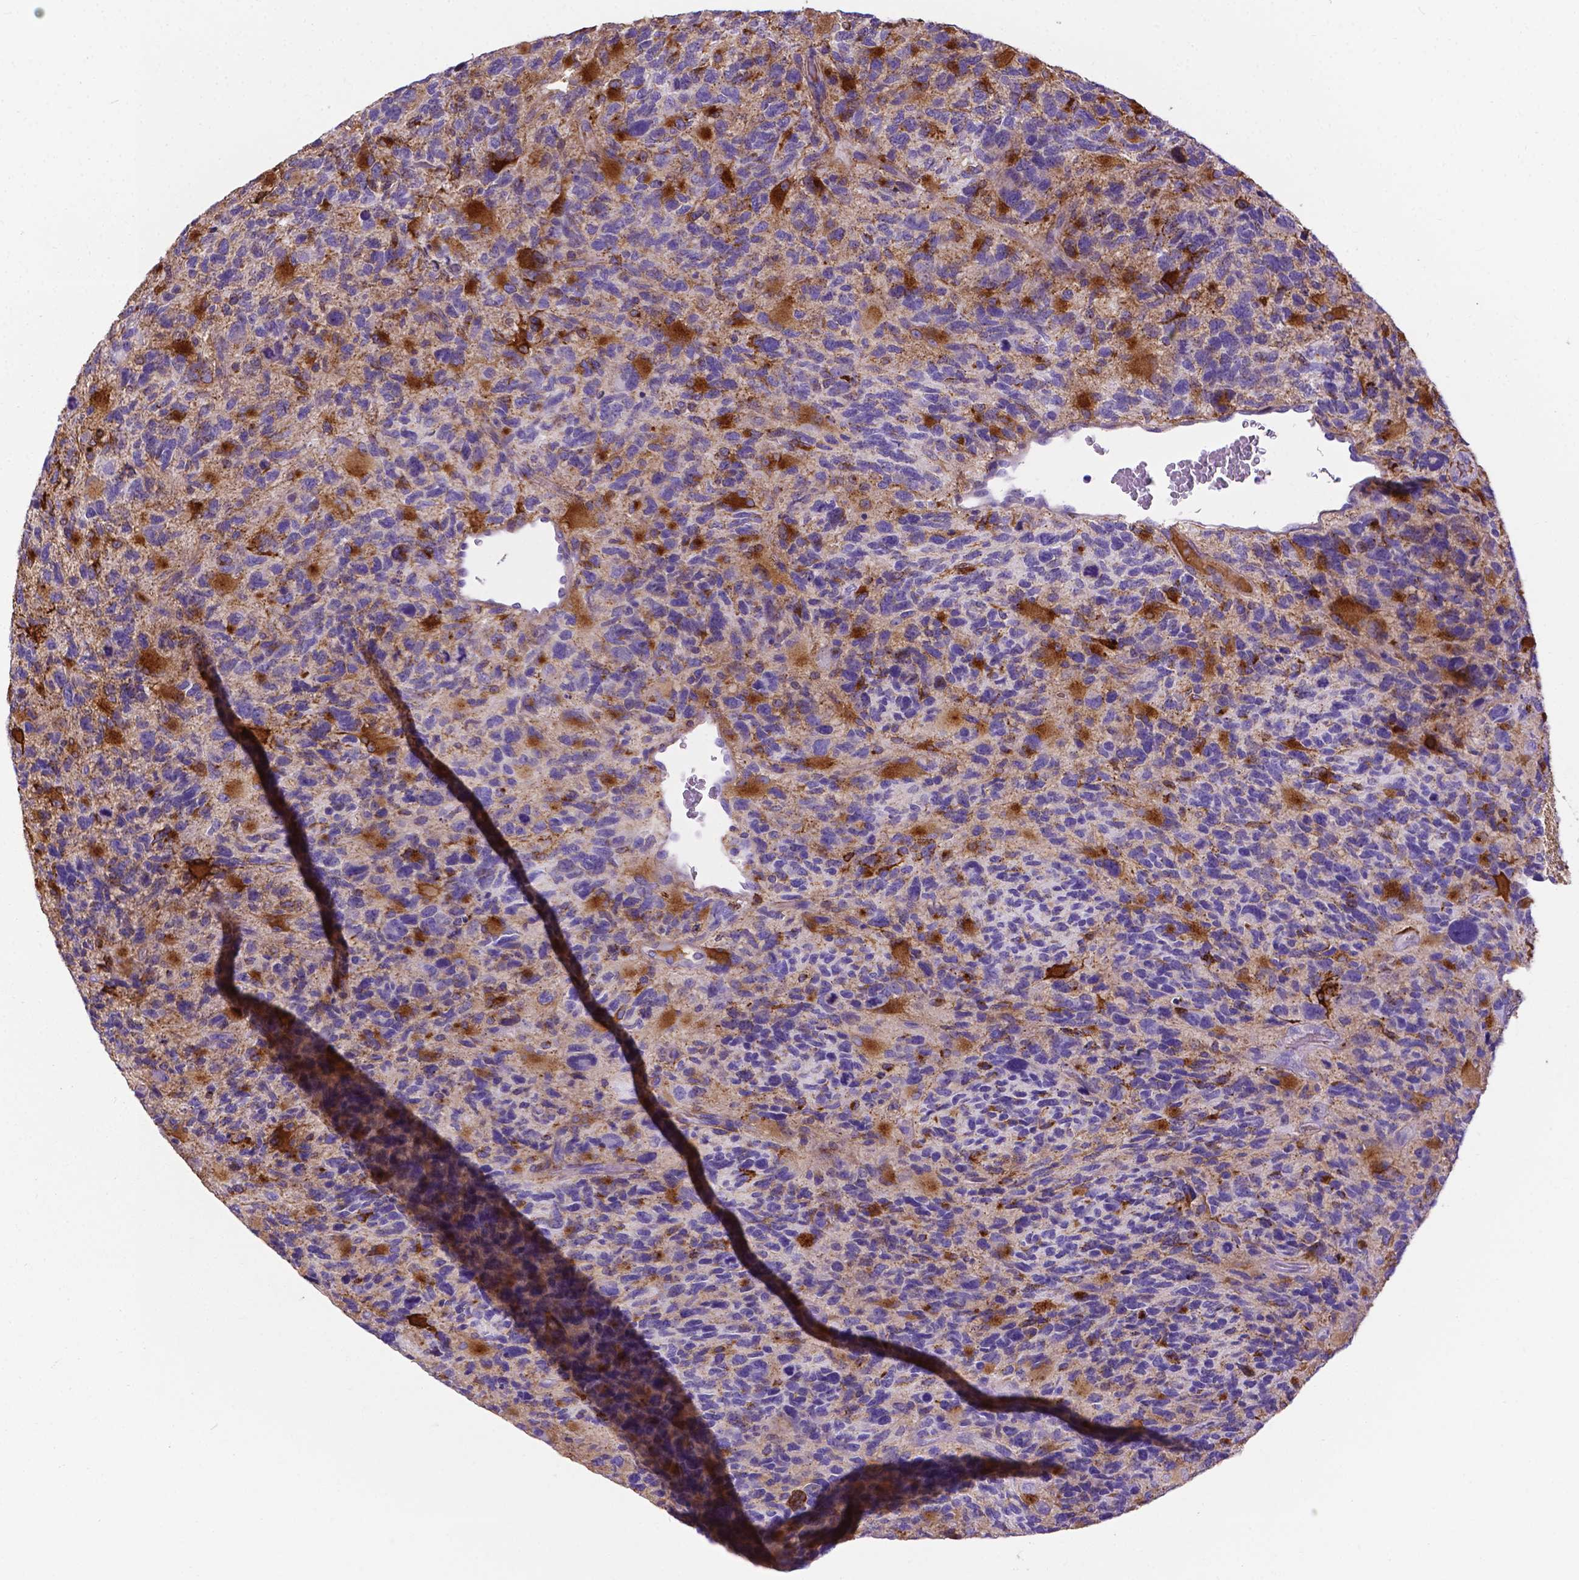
{"staining": {"intensity": "moderate", "quantity": "<25%", "location": "cytoplasmic/membranous"}, "tissue": "glioma", "cell_type": "Tumor cells", "image_type": "cancer", "snomed": [{"axis": "morphology", "description": "Glioma, malignant, High grade"}, {"axis": "topography", "description": "Brain"}], "caption": "A brown stain highlights moderate cytoplasmic/membranous staining of a protein in malignant high-grade glioma tumor cells. The protein is shown in brown color, while the nuclei are stained blue.", "gene": "APOE", "patient": {"sex": "female", "age": 71}}